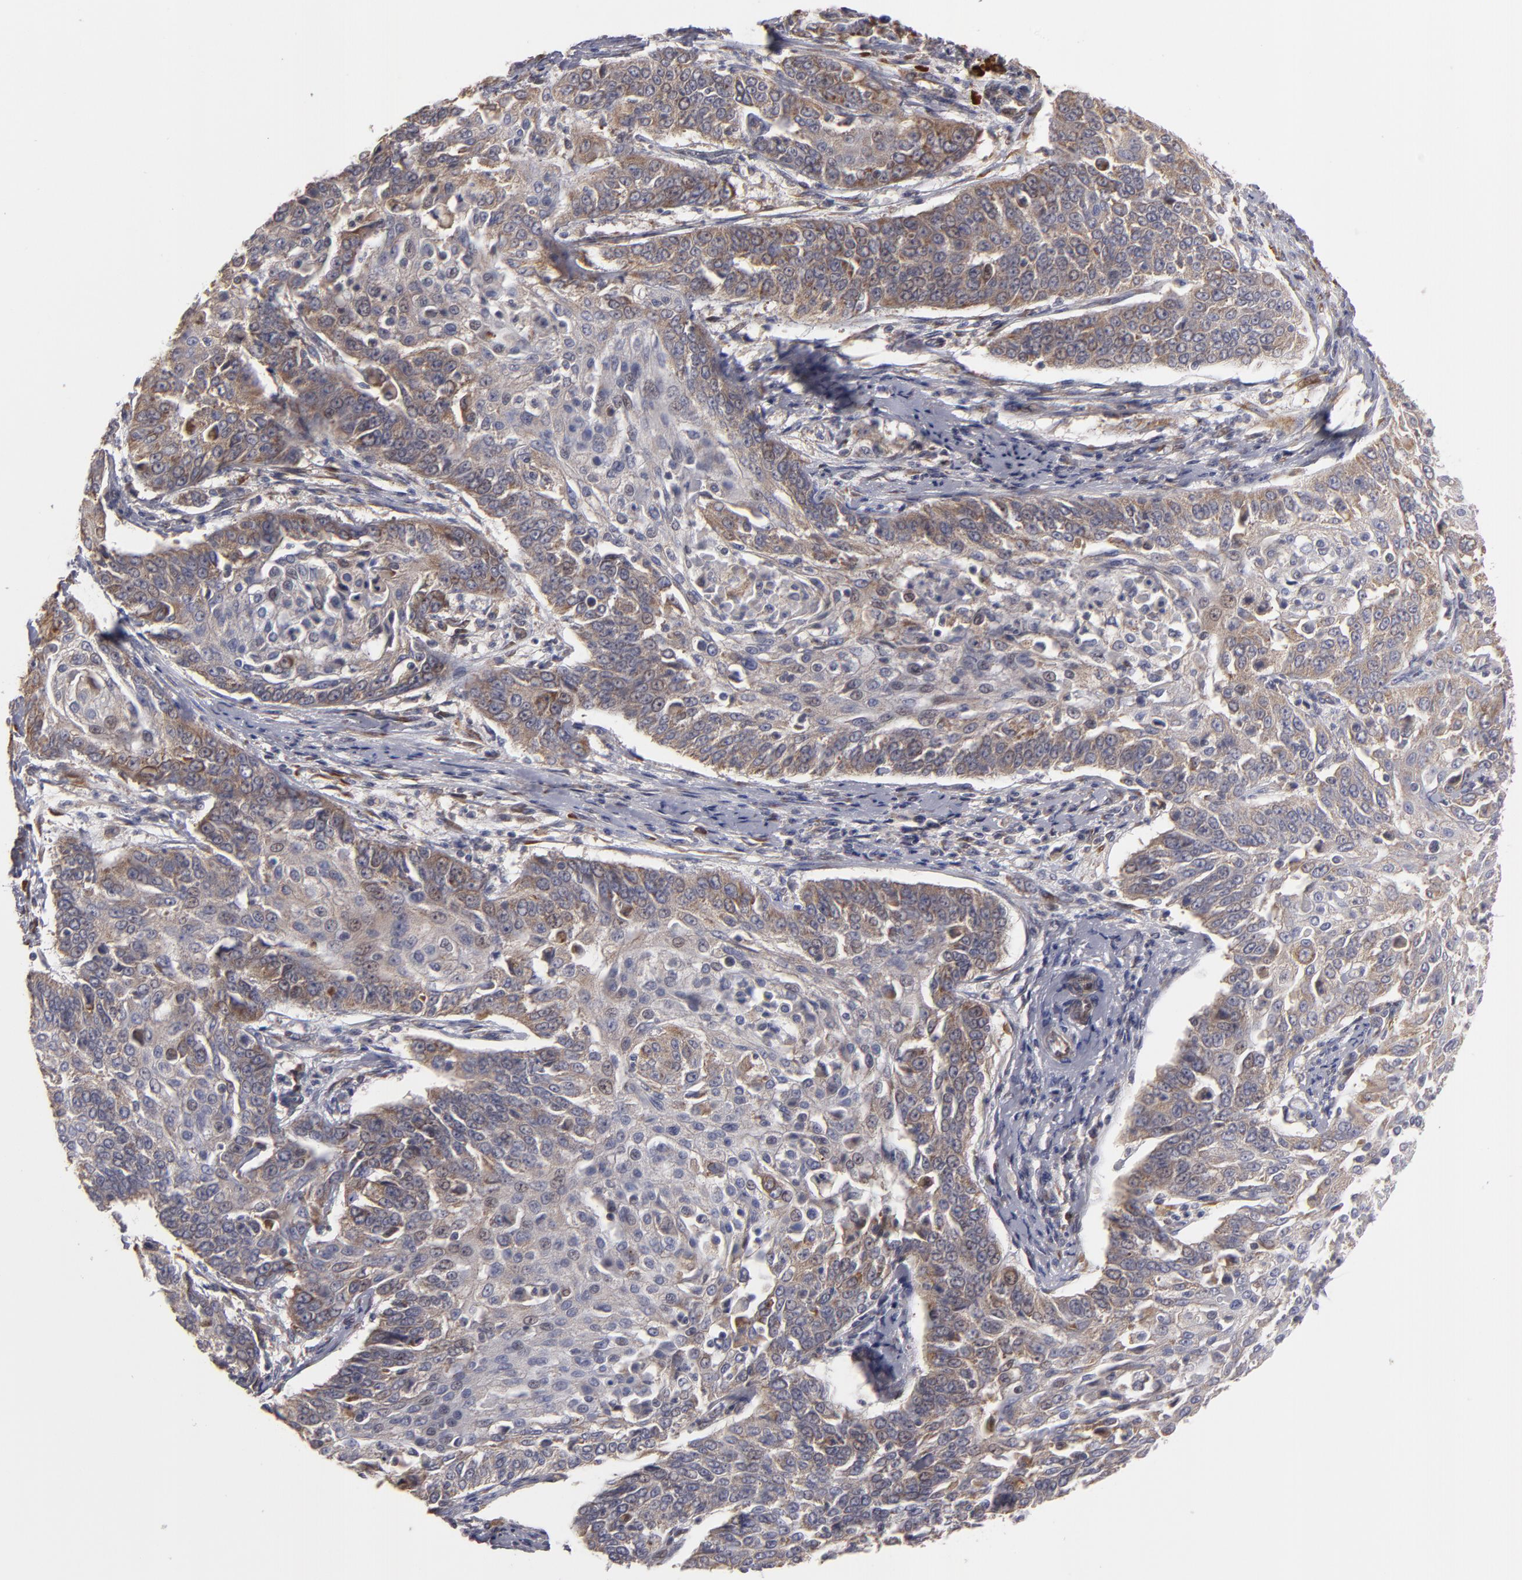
{"staining": {"intensity": "moderate", "quantity": ">75%", "location": "cytoplasmic/membranous"}, "tissue": "cervical cancer", "cell_type": "Tumor cells", "image_type": "cancer", "snomed": [{"axis": "morphology", "description": "Squamous cell carcinoma, NOS"}, {"axis": "topography", "description": "Cervix"}], "caption": "Immunohistochemistry (IHC) of cervical cancer (squamous cell carcinoma) shows medium levels of moderate cytoplasmic/membranous staining in about >75% of tumor cells. (Brightfield microscopy of DAB IHC at high magnification).", "gene": "SND1", "patient": {"sex": "female", "age": 64}}